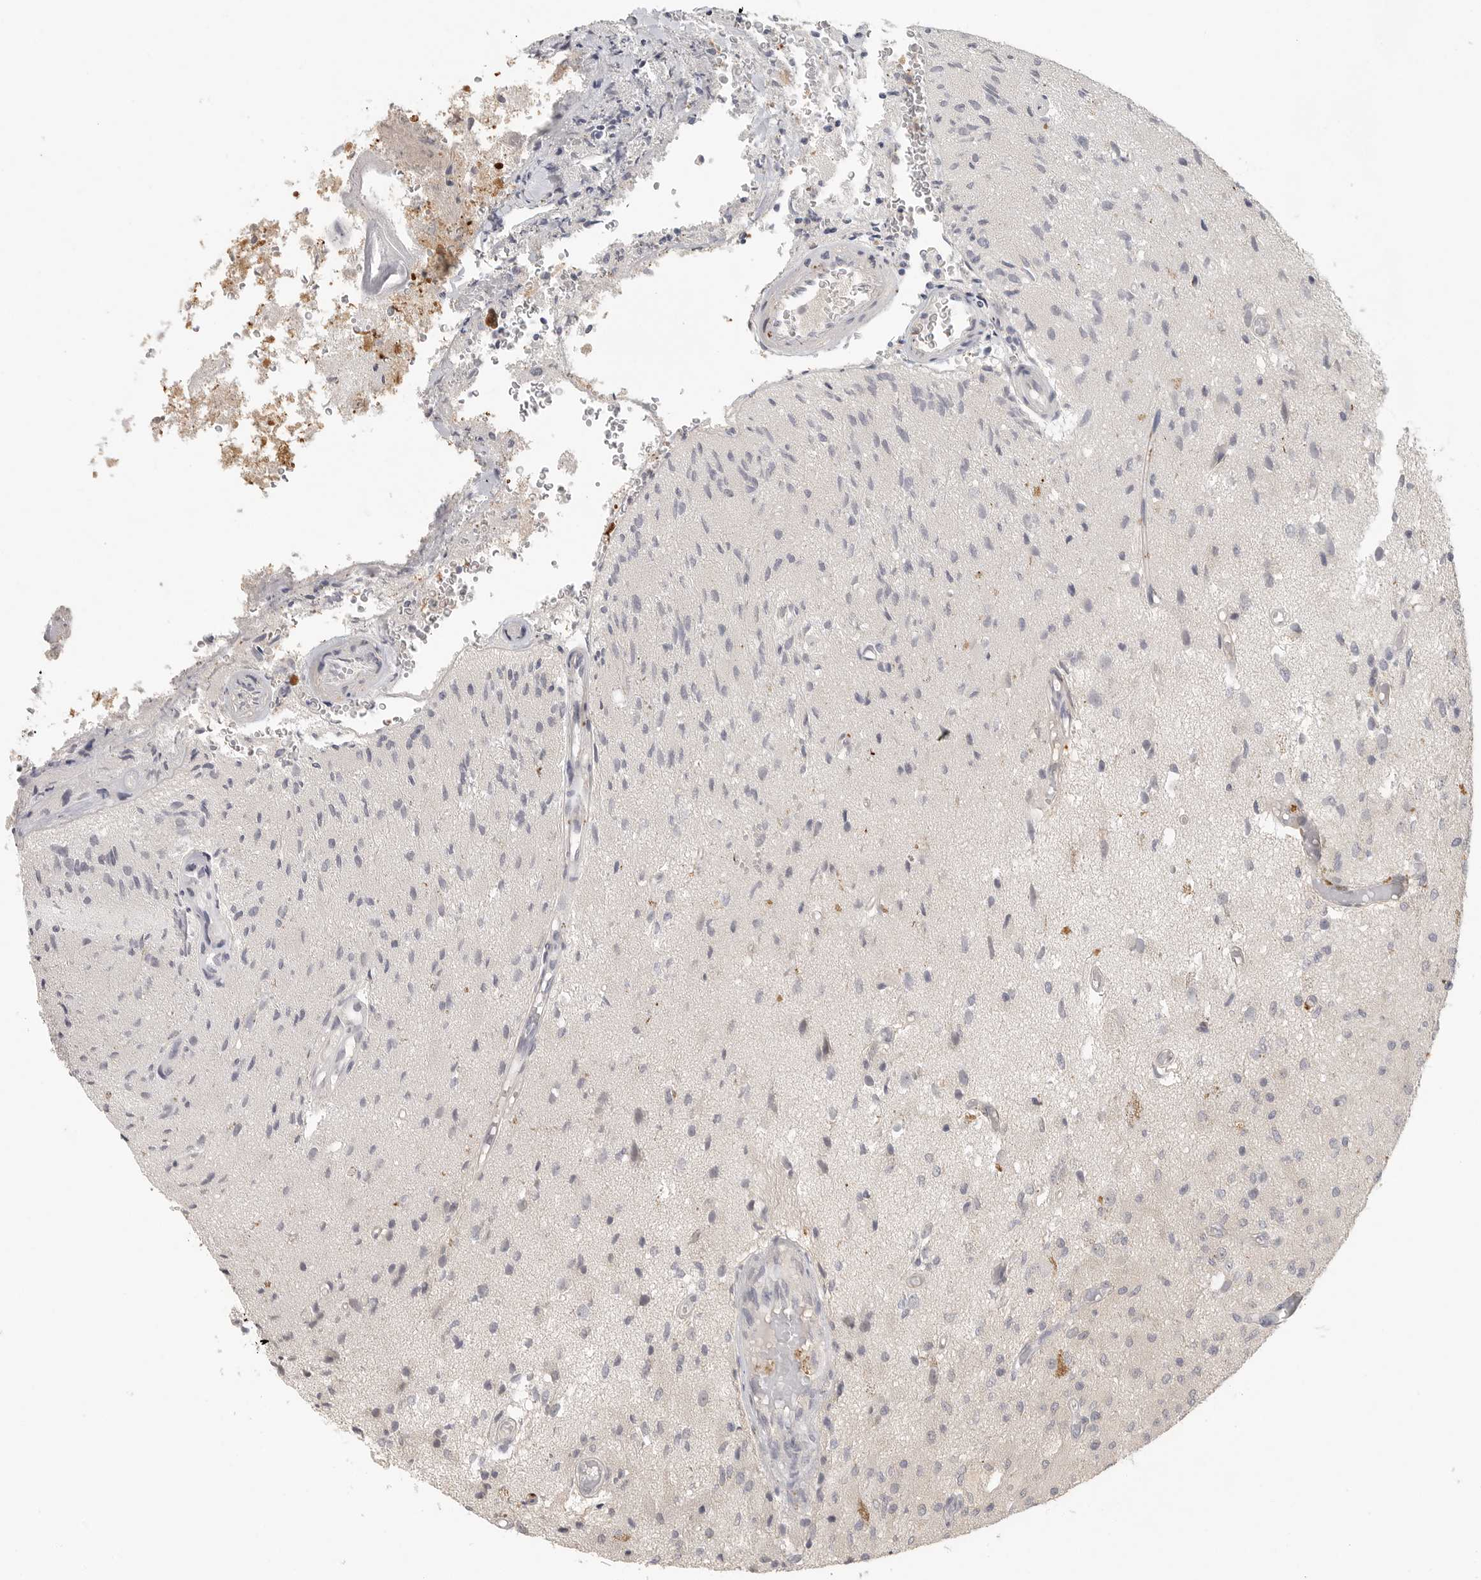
{"staining": {"intensity": "negative", "quantity": "none", "location": "none"}, "tissue": "glioma", "cell_type": "Tumor cells", "image_type": "cancer", "snomed": [{"axis": "morphology", "description": "Normal tissue, NOS"}, {"axis": "morphology", "description": "Glioma, malignant, High grade"}, {"axis": "topography", "description": "Cerebral cortex"}], "caption": "This micrograph is of glioma stained with immunohistochemistry (IHC) to label a protein in brown with the nuclei are counter-stained blue. There is no positivity in tumor cells. (DAB immunohistochemistry (IHC) visualized using brightfield microscopy, high magnification).", "gene": "HDAC6", "patient": {"sex": "male", "age": 77}}